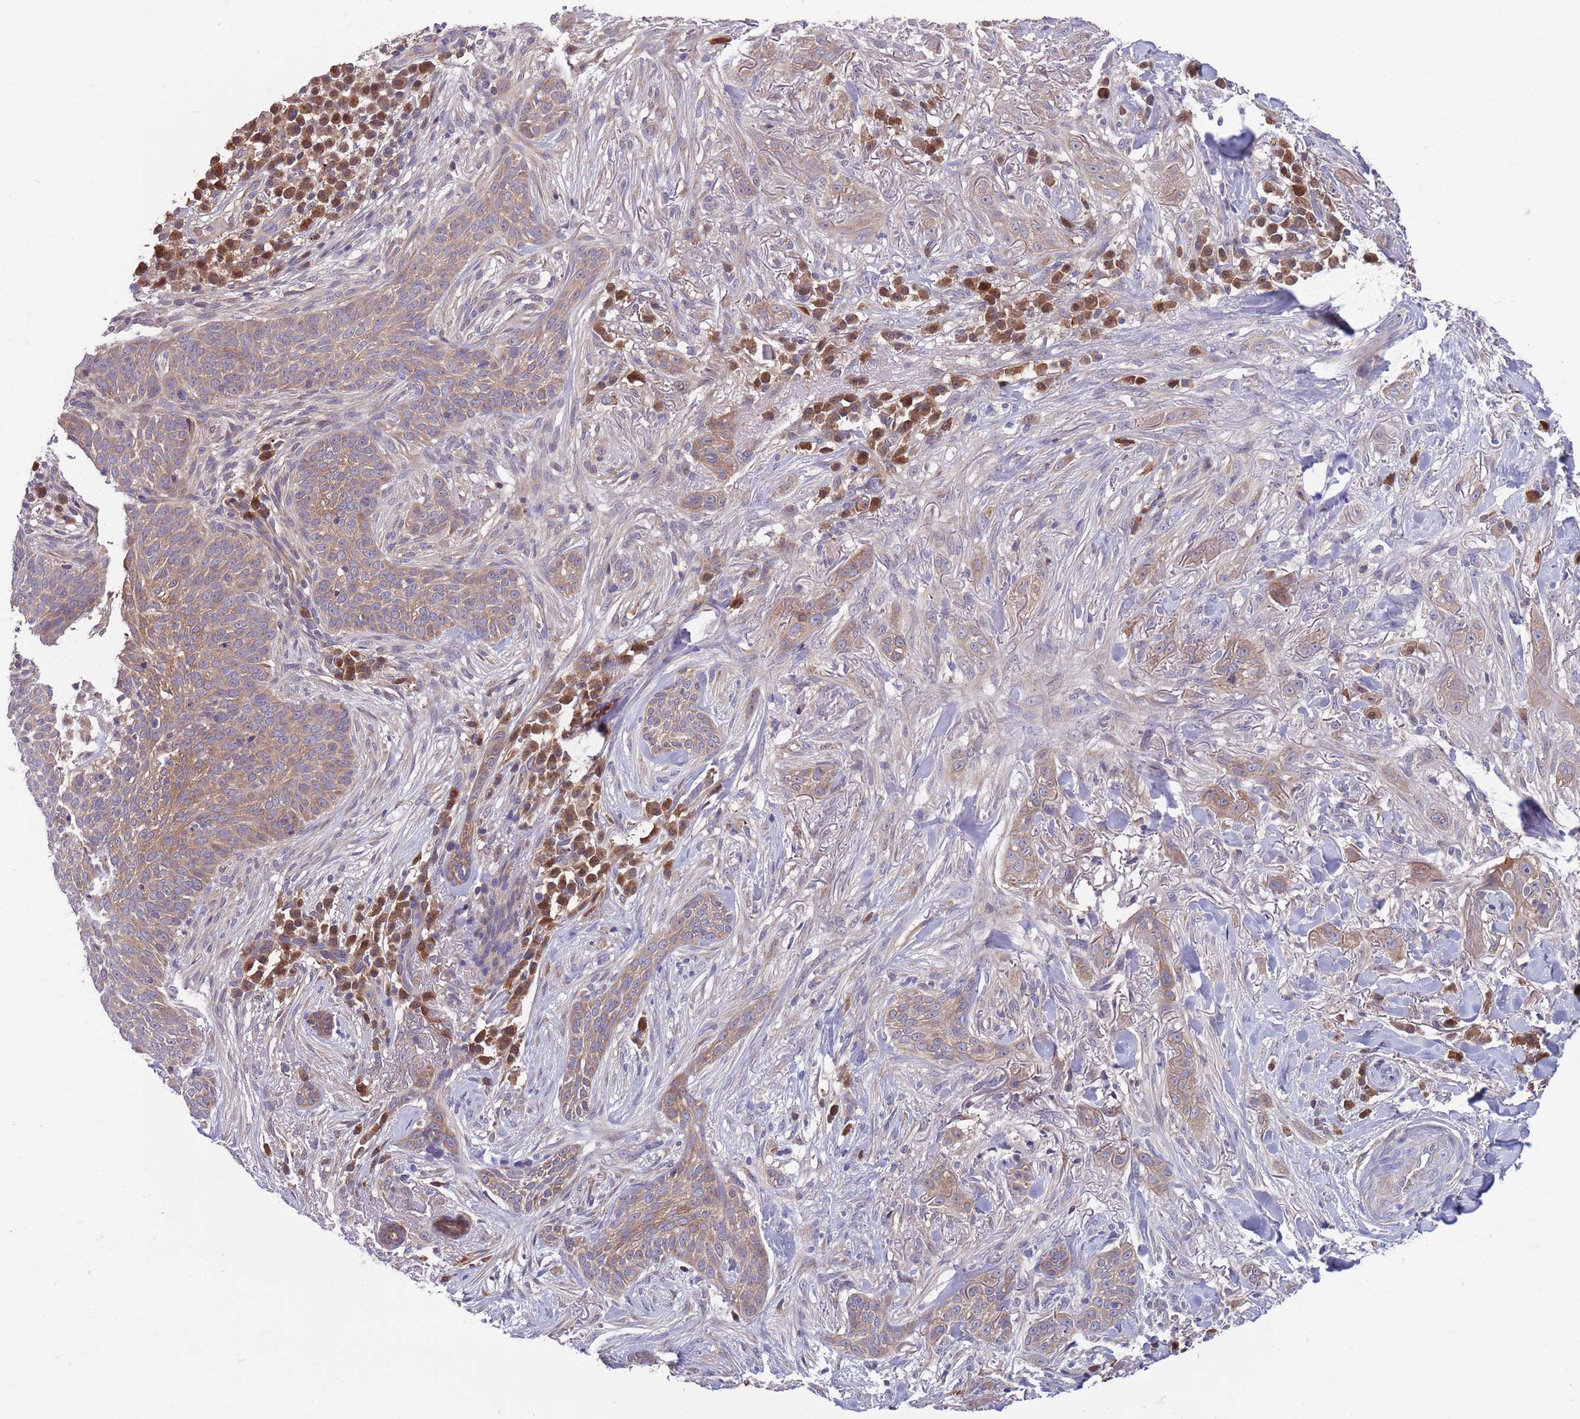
{"staining": {"intensity": "moderate", "quantity": ">75%", "location": "cytoplasmic/membranous"}, "tissue": "skin cancer", "cell_type": "Tumor cells", "image_type": "cancer", "snomed": [{"axis": "morphology", "description": "Basal cell carcinoma"}, {"axis": "topography", "description": "Skin"}], "caption": "A brown stain shows moderate cytoplasmic/membranous staining of a protein in human basal cell carcinoma (skin) tumor cells.", "gene": "KLHL29", "patient": {"sex": "male", "age": 72}}